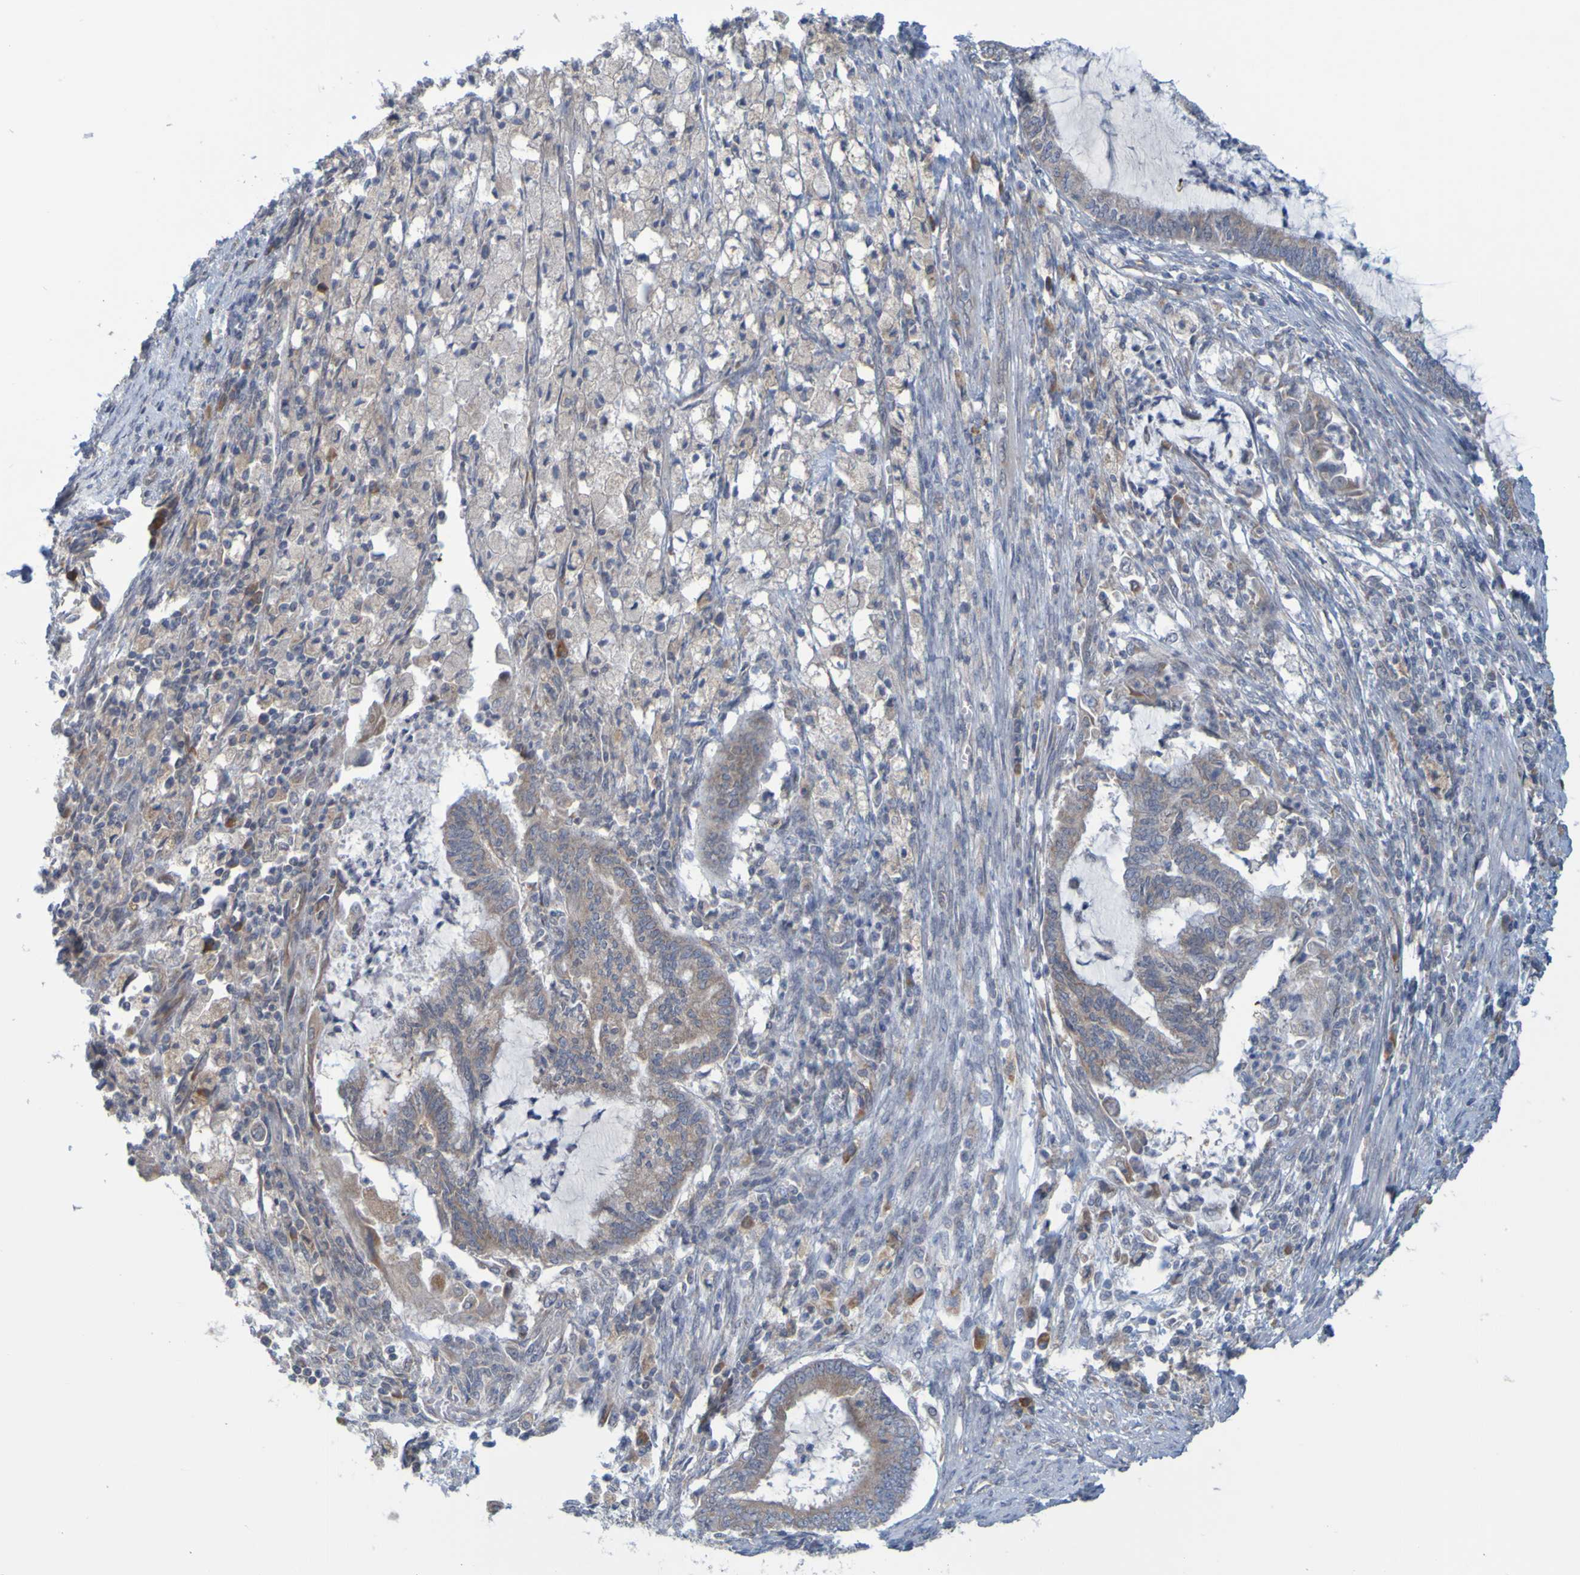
{"staining": {"intensity": "moderate", "quantity": "25%-75%", "location": "cytoplasmic/membranous"}, "tissue": "cervical cancer", "cell_type": "Tumor cells", "image_type": "cancer", "snomed": [{"axis": "morphology", "description": "Normal tissue, NOS"}, {"axis": "morphology", "description": "Adenocarcinoma, NOS"}, {"axis": "topography", "description": "Cervix"}, {"axis": "topography", "description": "Endometrium"}], "caption": "Moderate cytoplasmic/membranous protein expression is identified in approximately 25%-75% of tumor cells in cervical cancer (adenocarcinoma).", "gene": "MOGS", "patient": {"sex": "female", "age": 86}}